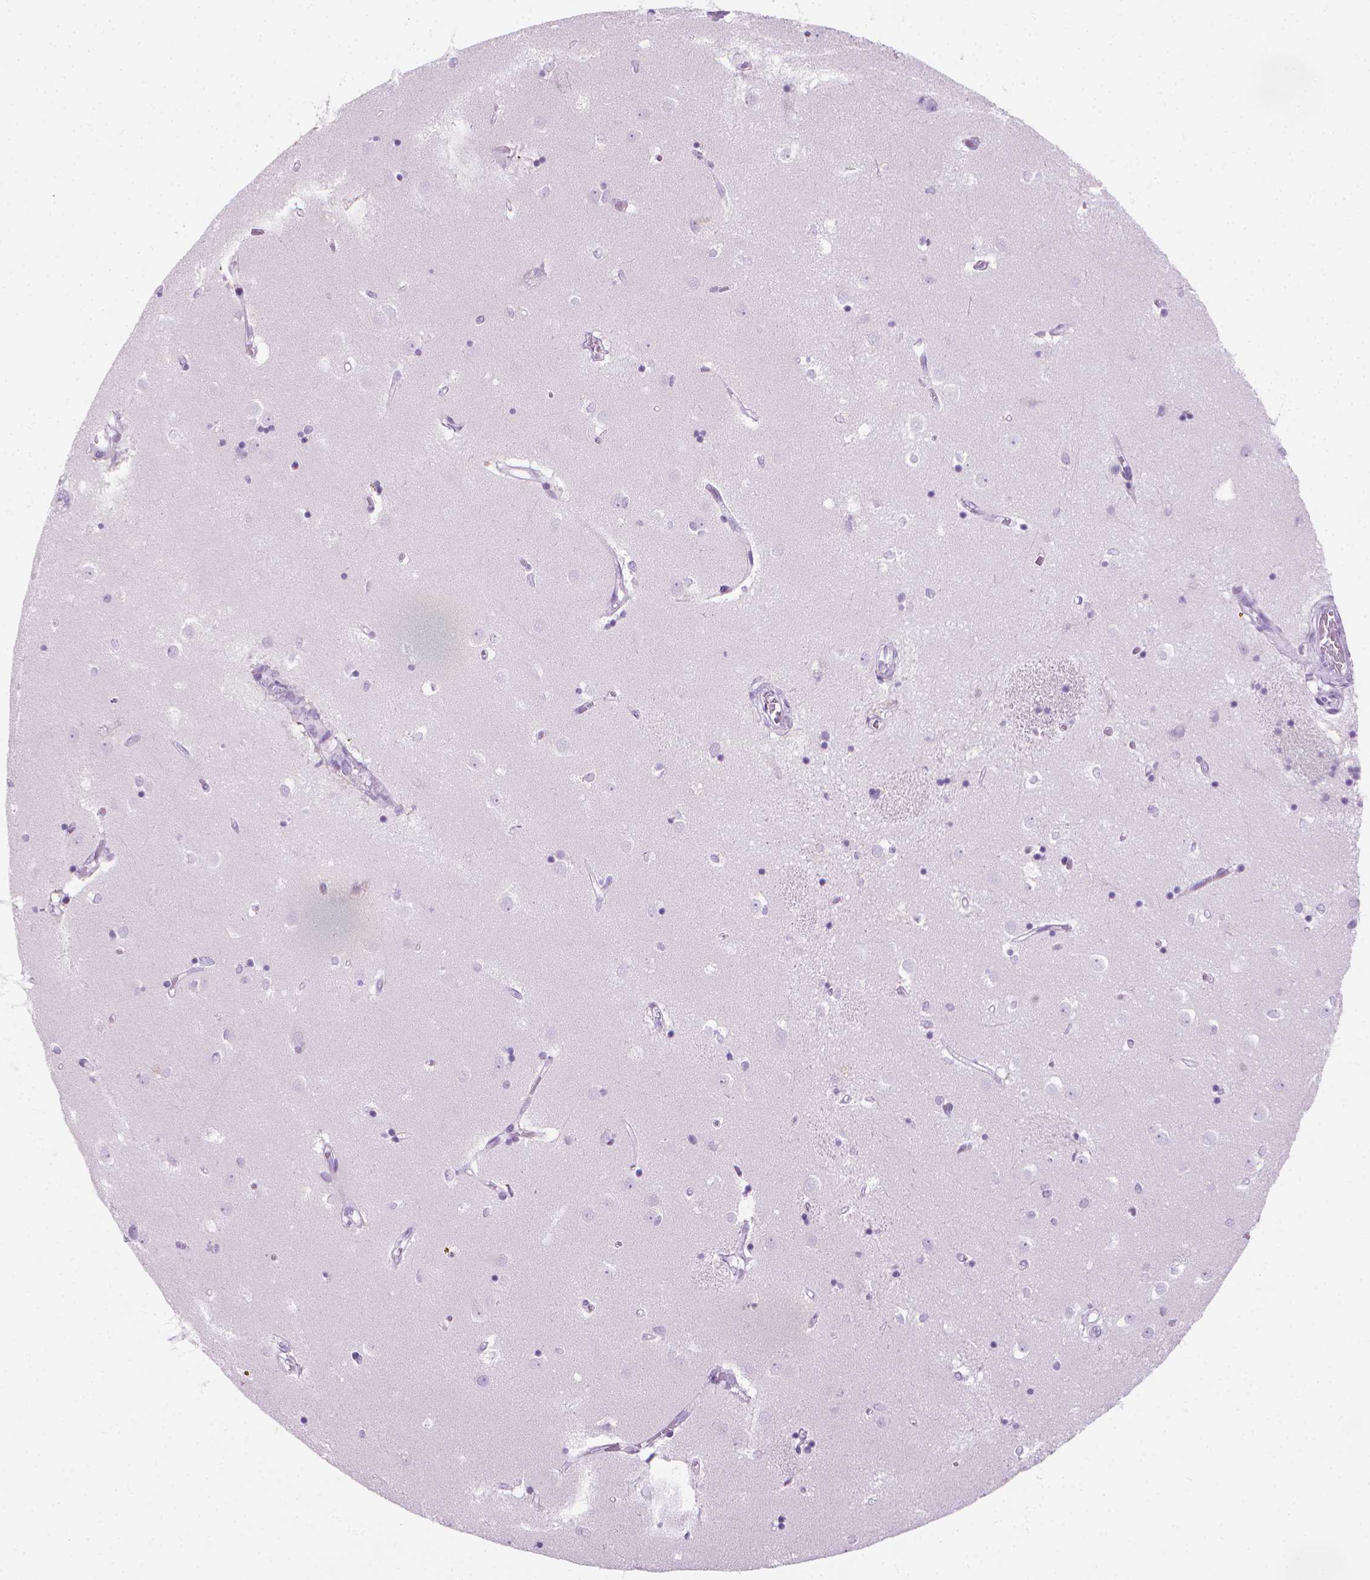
{"staining": {"intensity": "negative", "quantity": "none", "location": "none"}, "tissue": "caudate", "cell_type": "Glial cells", "image_type": "normal", "snomed": [{"axis": "morphology", "description": "Normal tissue, NOS"}, {"axis": "topography", "description": "Lateral ventricle wall"}], "caption": "High magnification brightfield microscopy of normal caudate stained with DAB (3,3'-diaminobenzidine) (brown) and counterstained with hematoxylin (blue): glial cells show no significant positivity. Brightfield microscopy of immunohistochemistry stained with DAB (3,3'-diaminobenzidine) (brown) and hematoxylin (blue), captured at high magnification.", "gene": "CFAP52", "patient": {"sex": "male", "age": 54}}